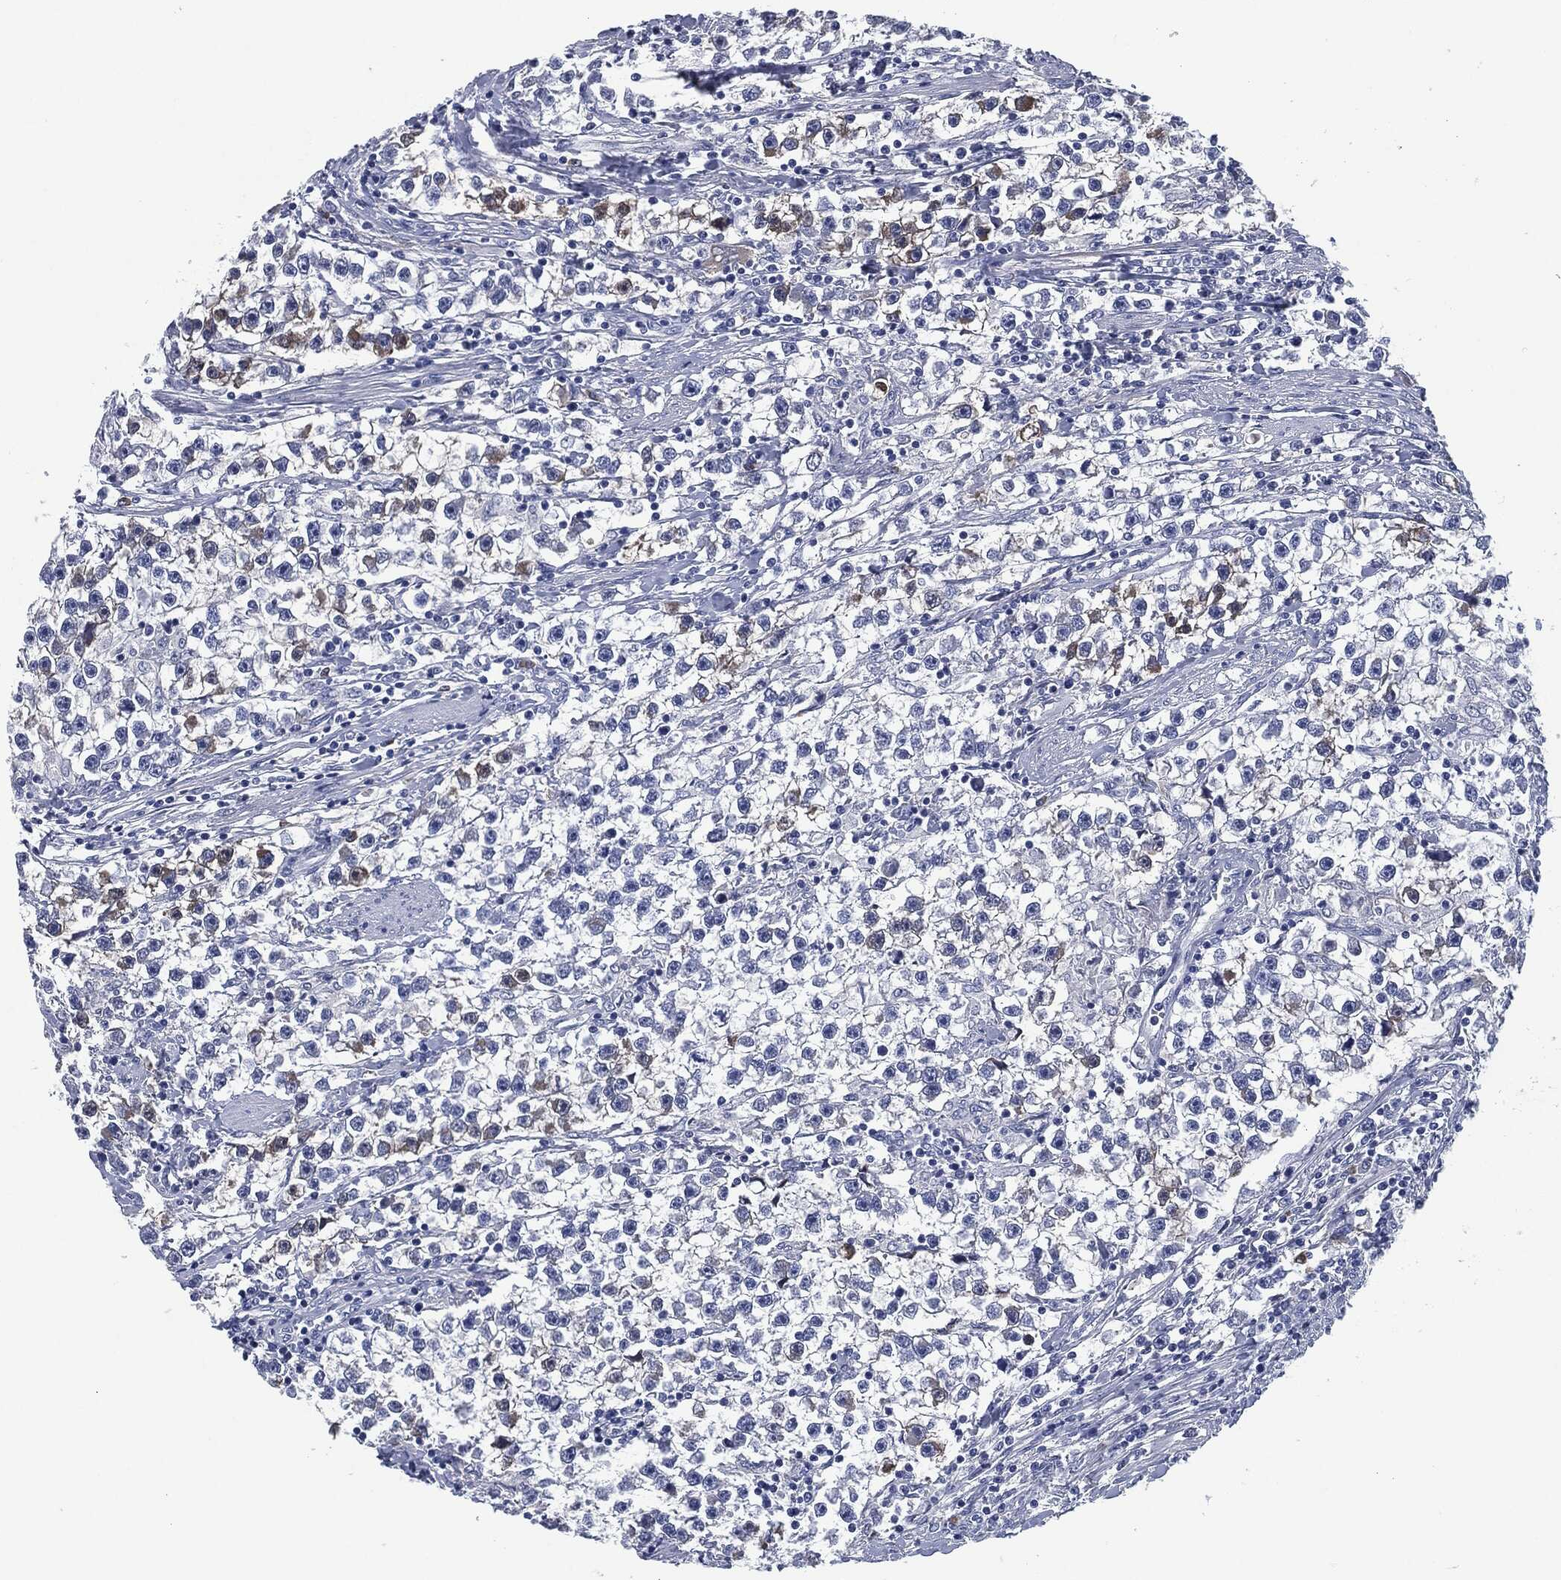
{"staining": {"intensity": "negative", "quantity": "none", "location": "none"}, "tissue": "testis cancer", "cell_type": "Tumor cells", "image_type": "cancer", "snomed": [{"axis": "morphology", "description": "Seminoma, NOS"}, {"axis": "topography", "description": "Testis"}], "caption": "This image is of testis cancer stained with immunohistochemistry (IHC) to label a protein in brown with the nuclei are counter-stained blue. There is no expression in tumor cells.", "gene": "SIGLEC7", "patient": {"sex": "male", "age": 59}}